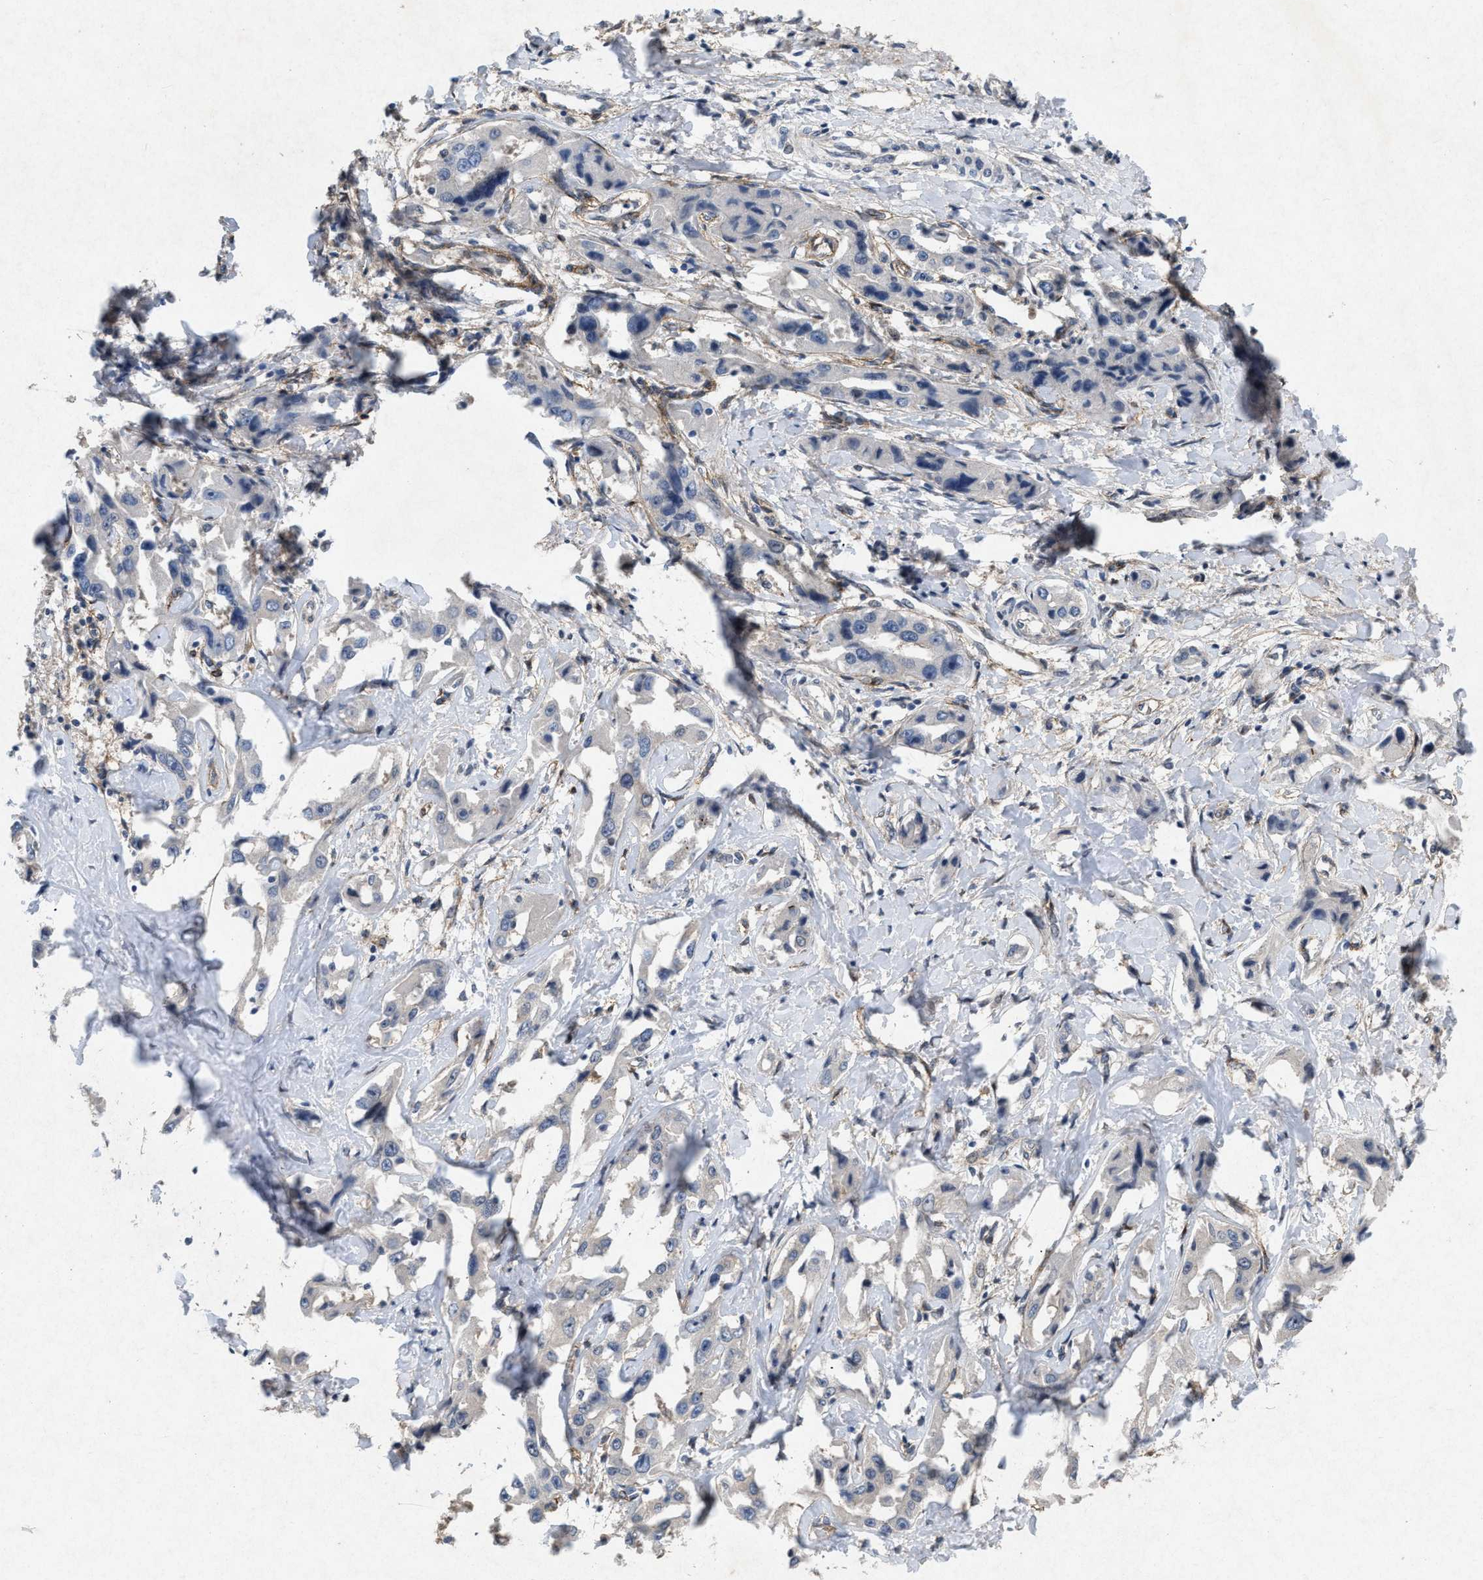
{"staining": {"intensity": "negative", "quantity": "none", "location": "none"}, "tissue": "liver cancer", "cell_type": "Tumor cells", "image_type": "cancer", "snomed": [{"axis": "morphology", "description": "Cholangiocarcinoma"}, {"axis": "topography", "description": "Liver"}], "caption": "High magnification brightfield microscopy of cholangiocarcinoma (liver) stained with DAB (brown) and counterstained with hematoxylin (blue): tumor cells show no significant positivity. (Immunohistochemistry (ihc), brightfield microscopy, high magnification).", "gene": "PDGFRA", "patient": {"sex": "male", "age": 59}}